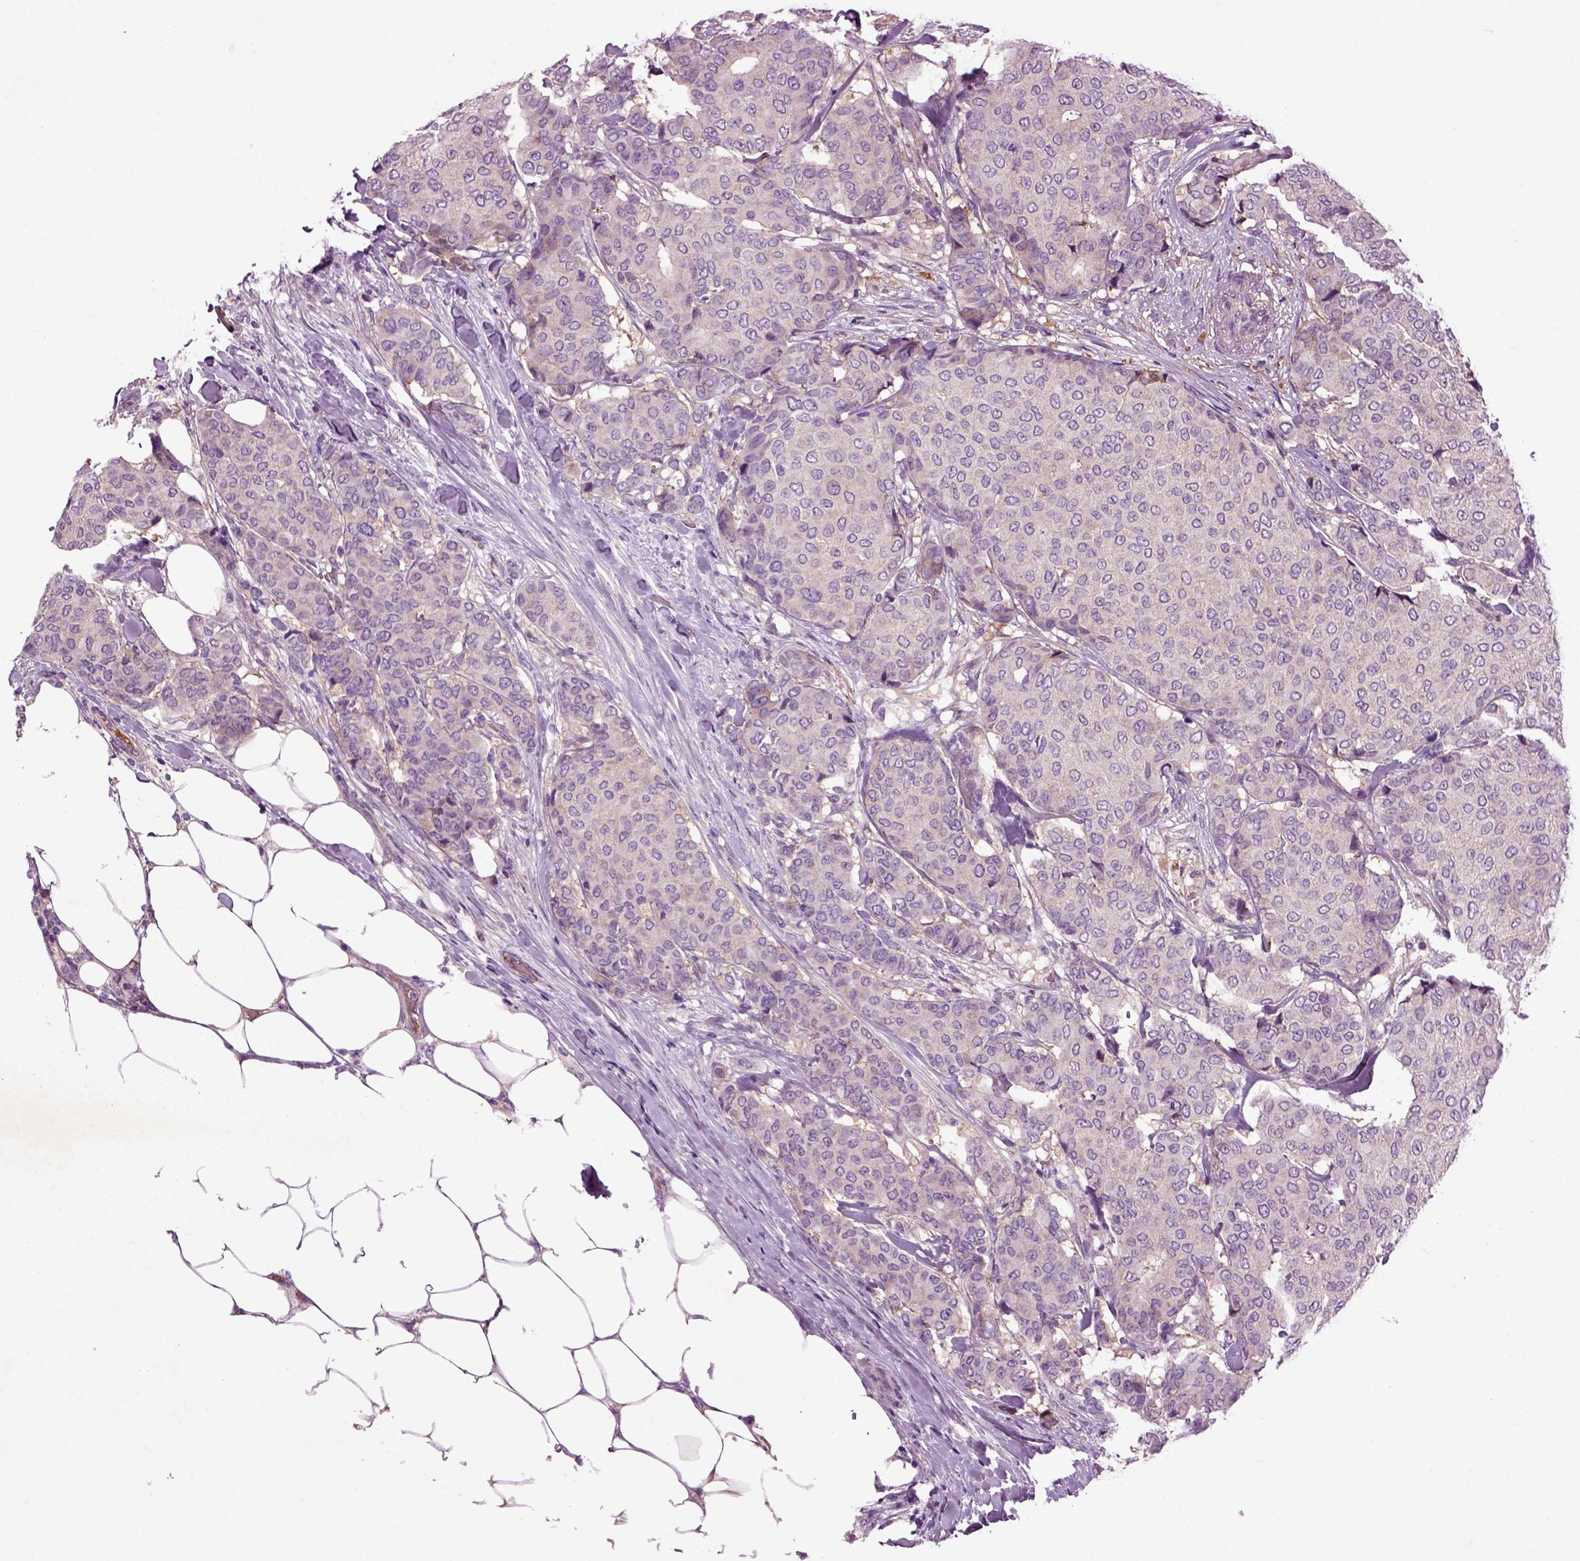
{"staining": {"intensity": "negative", "quantity": "none", "location": "none"}, "tissue": "breast cancer", "cell_type": "Tumor cells", "image_type": "cancer", "snomed": [{"axis": "morphology", "description": "Duct carcinoma"}, {"axis": "topography", "description": "Breast"}], "caption": "Tumor cells show no significant expression in breast cancer (intraductal carcinoma).", "gene": "SPON1", "patient": {"sex": "female", "age": 75}}